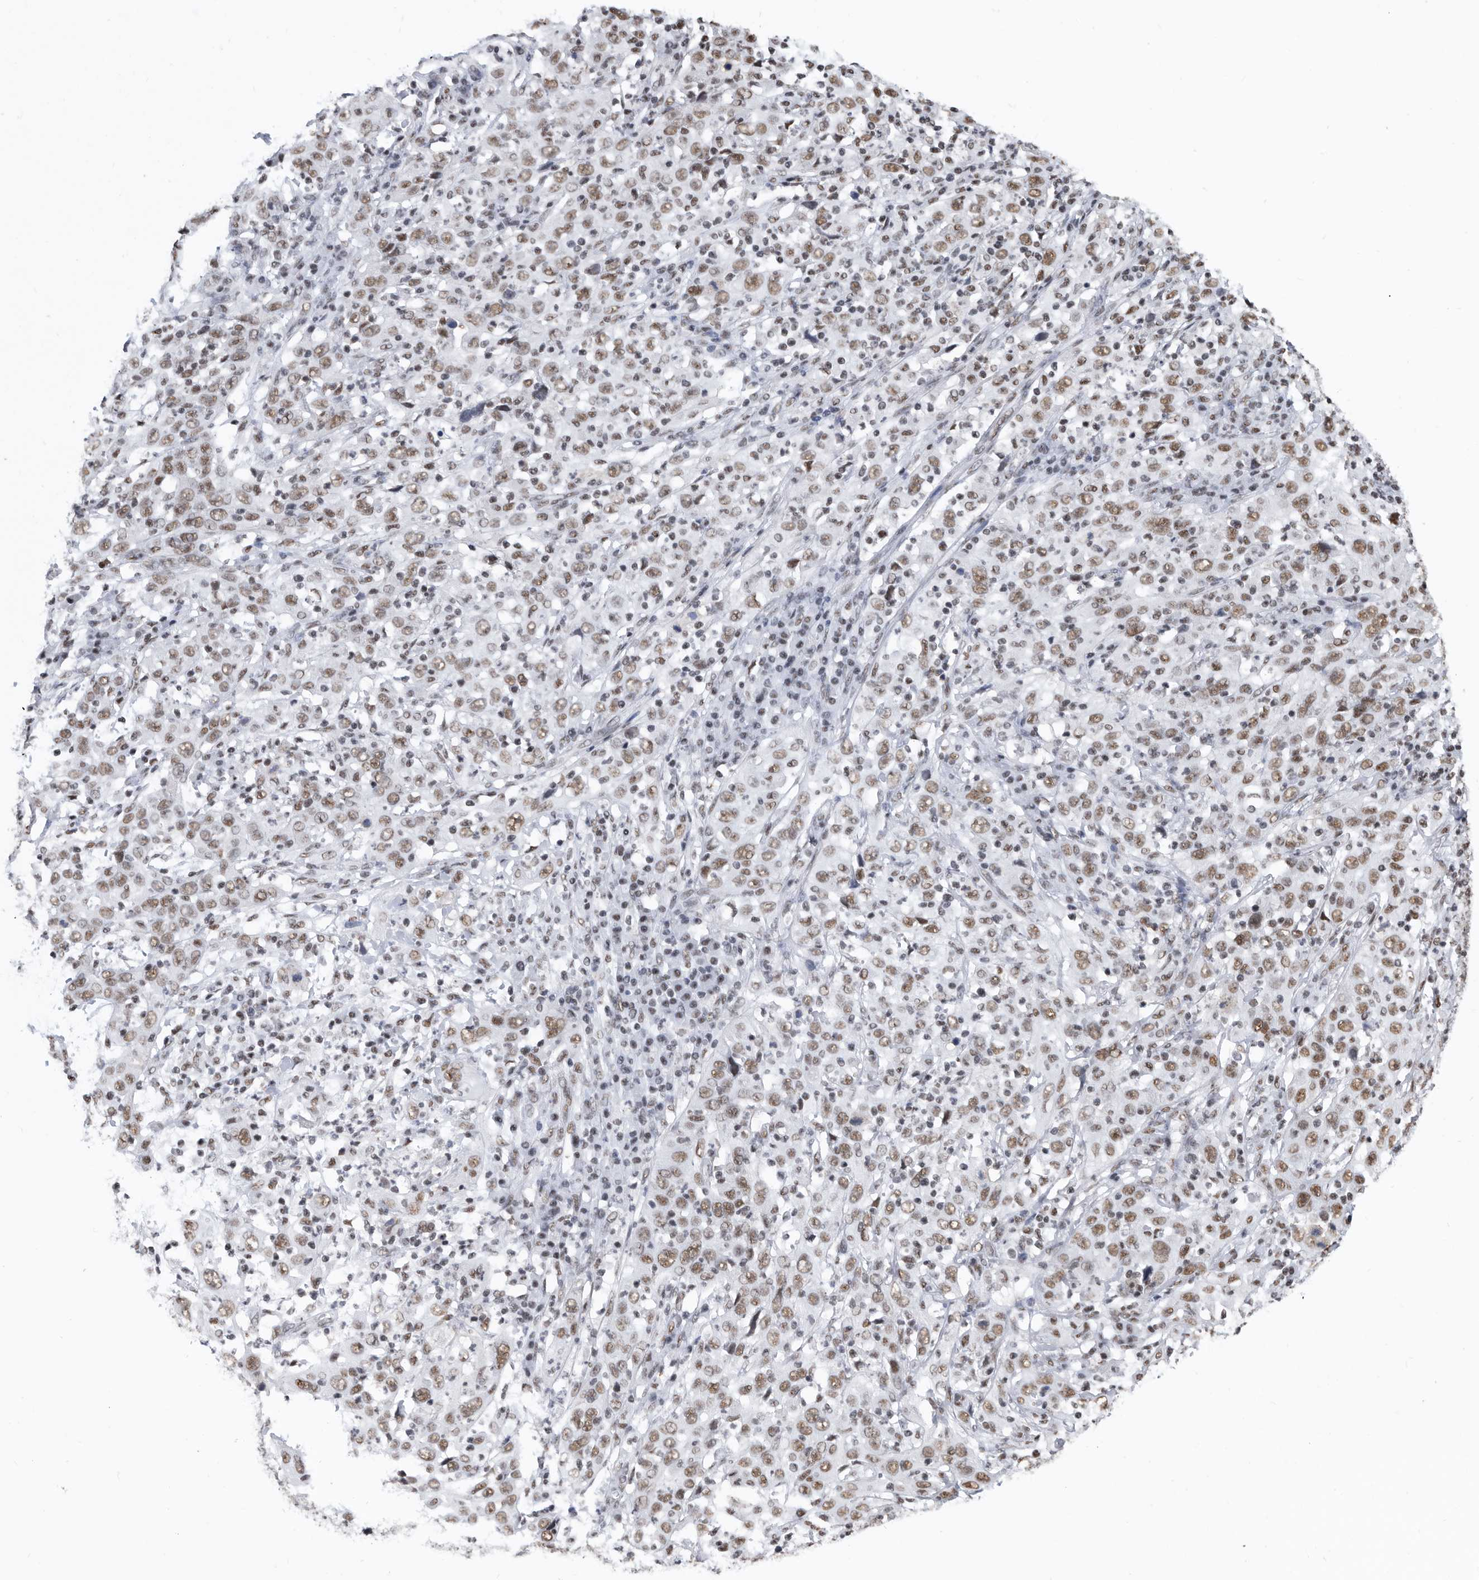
{"staining": {"intensity": "moderate", "quantity": ">75%", "location": "nuclear"}, "tissue": "cervical cancer", "cell_type": "Tumor cells", "image_type": "cancer", "snomed": [{"axis": "morphology", "description": "Squamous cell carcinoma, NOS"}, {"axis": "topography", "description": "Cervix"}], "caption": "There is medium levels of moderate nuclear staining in tumor cells of cervical squamous cell carcinoma, as demonstrated by immunohistochemical staining (brown color).", "gene": "SF3A1", "patient": {"sex": "female", "age": 46}}